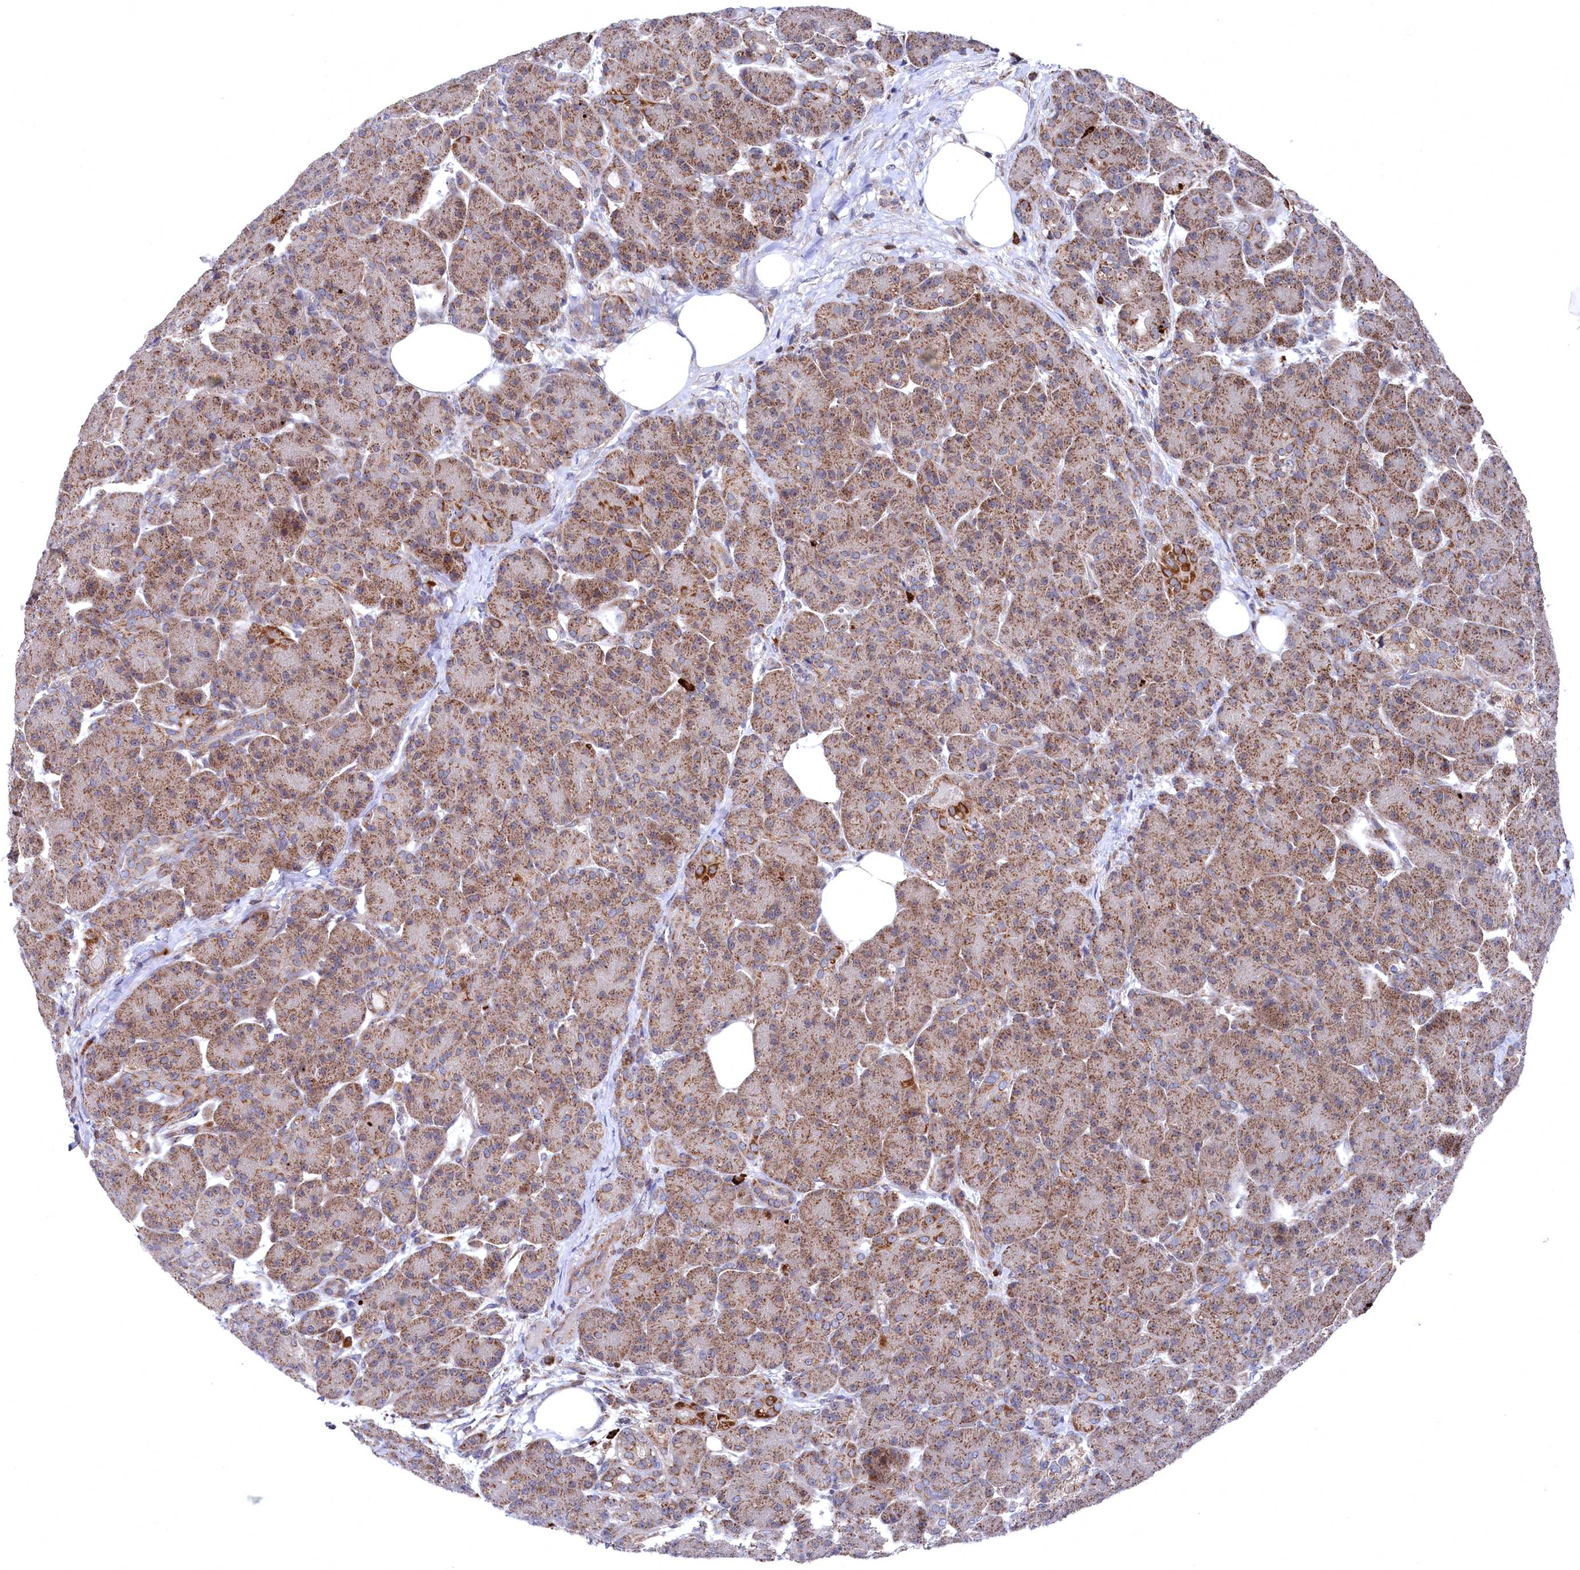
{"staining": {"intensity": "moderate", "quantity": ">75%", "location": "cytoplasmic/membranous"}, "tissue": "pancreas", "cell_type": "Exocrine glandular cells", "image_type": "normal", "snomed": [{"axis": "morphology", "description": "Normal tissue, NOS"}, {"axis": "topography", "description": "Pancreas"}], "caption": "About >75% of exocrine glandular cells in normal human pancreas exhibit moderate cytoplasmic/membranous protein expression as visualized by brown immunohistochemical staining.", "gene": "CHCHD1", "patient": {"sex": "male", "age": 63}}